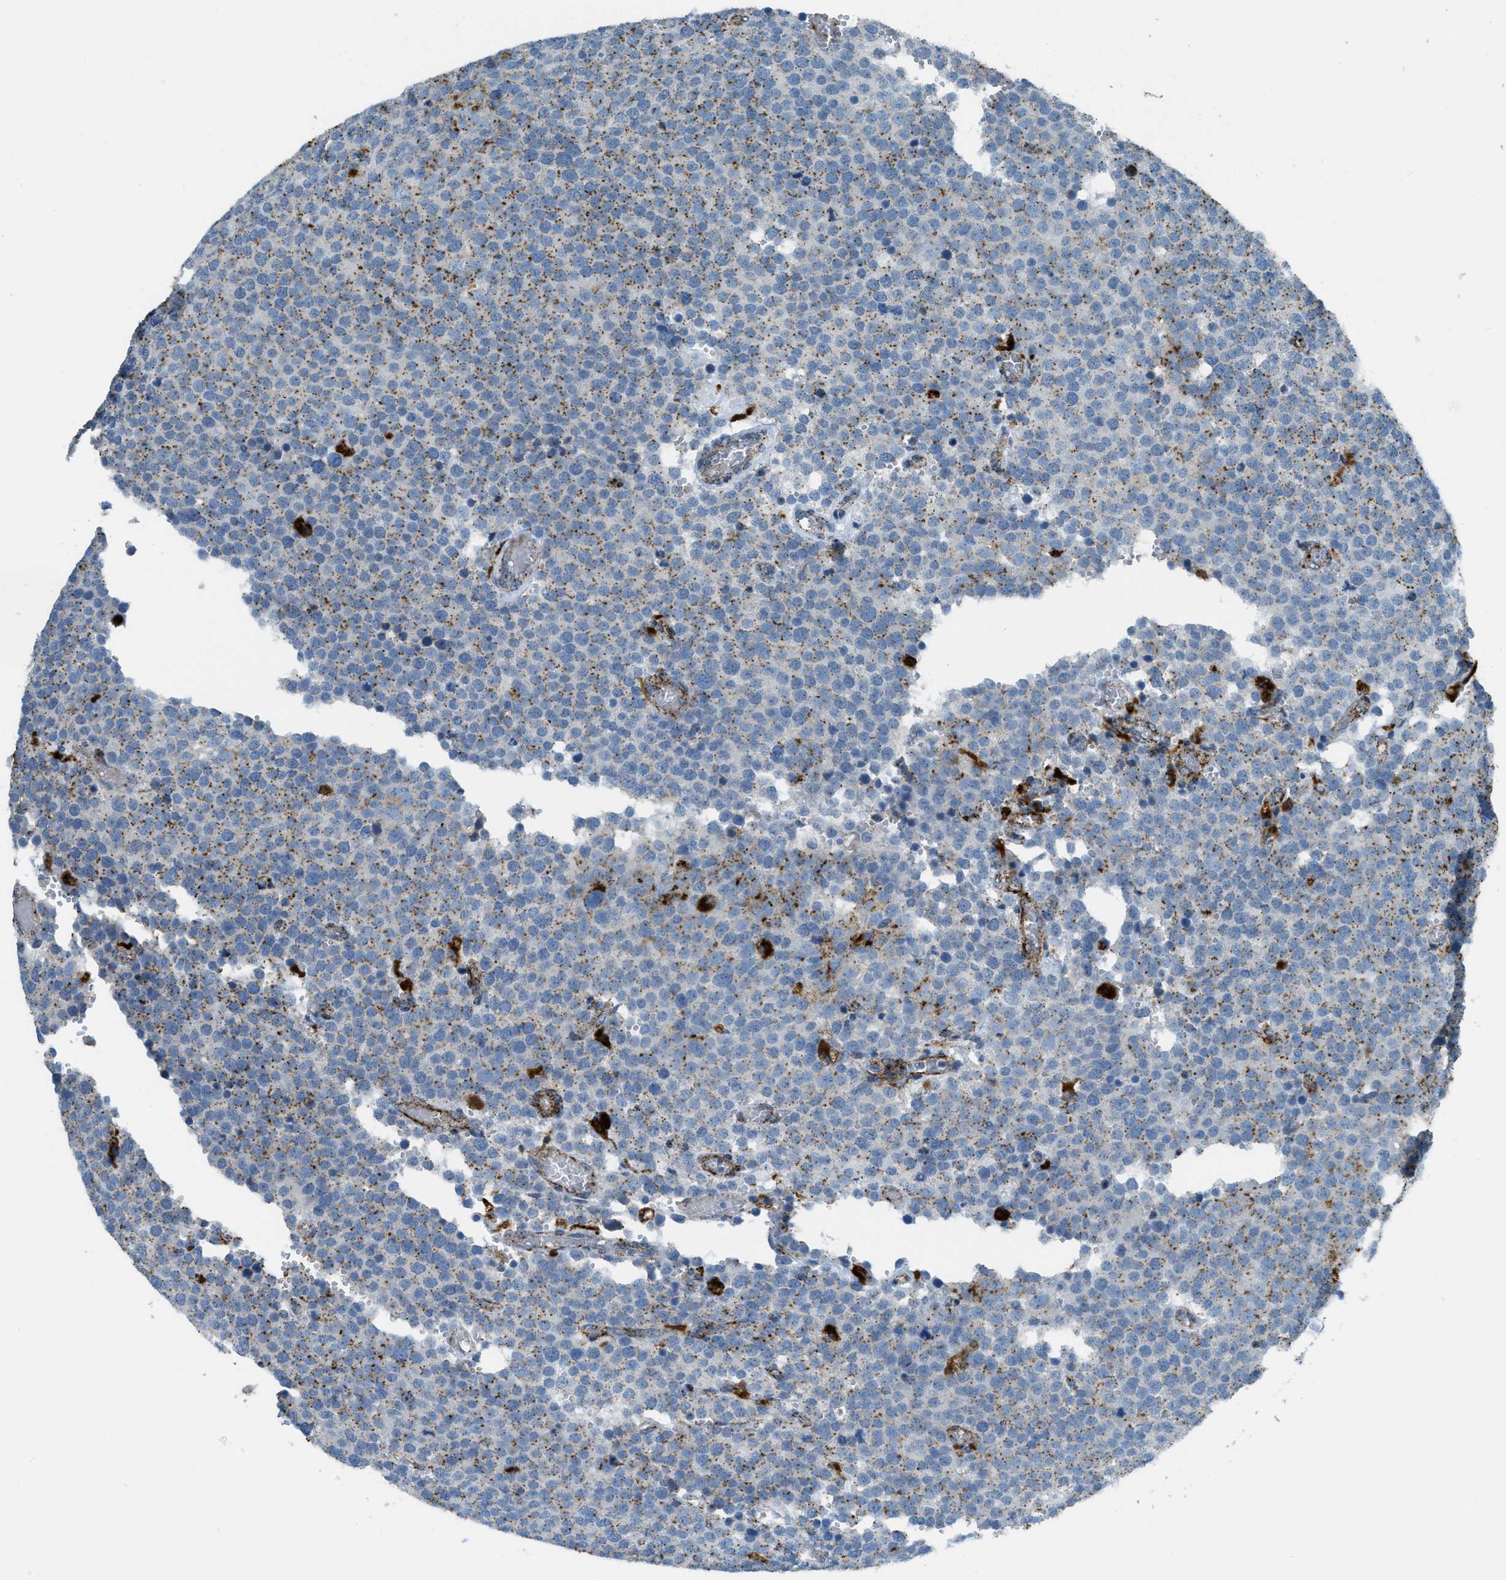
{"staining": {"intensity": "moderate", "quantity": "25%-75%", "location": "cytoplasmic/membranous"}, "tissue": "testis cancer", "cell_type": "Tumor cells", "image_type": "cancer", "snomed": [{"axis": "morphology", "description": "Normal tissue, NOS"}, {"axis": "morphology", "description": "Seminoma, NOS"}, {"axis": "topography", "description": "Testis"}], "caption": "There is medium levels of moderate cytoplasmic/membranous positivity in tumor cells of testis cancer (seminoma), as demonstrated by immunohistochemical staining (brown color).", "gene": "SCARB2", "patient": {"sex": "male", "age": 71}}